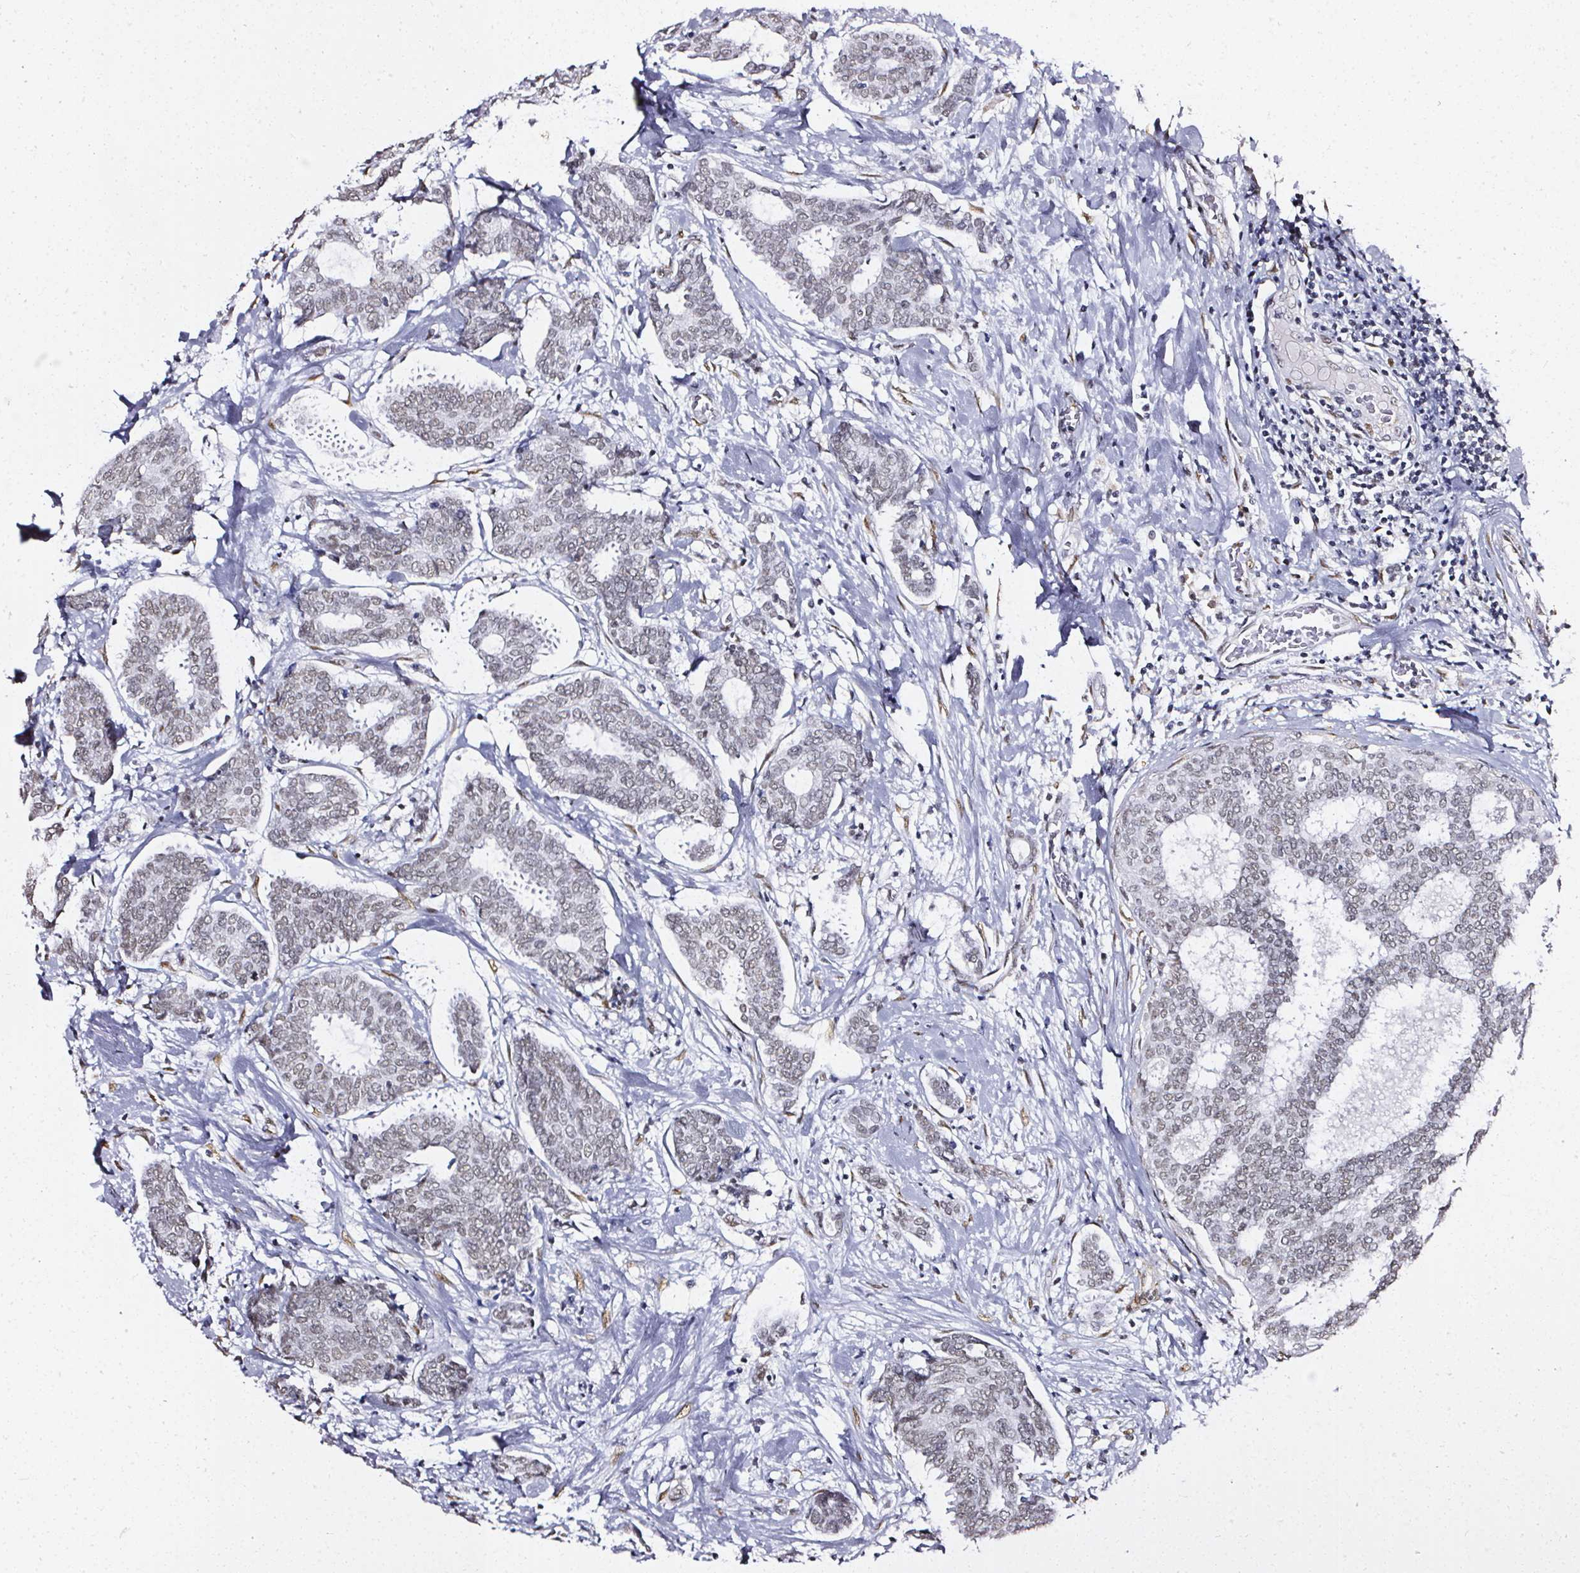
{"staining": {"intensity": "weak", "quantity": "<25%", "location": "nuclear"}, "tissue": "breast cancer", "cell_type": "Tumor cells", "image_type": "cancer", "snomed": [{"axis": "morphology", "description": "Intraductal carcinoma, in situ"}, {"axis": "morphology", "description": "Duct carcinoma"}, {"axis": "morphology", "description": "Lobular carcinoma, in situ"}, {"axis": "topography", "description": "Breast"}], "caption": "High power microscopy photomicrograph of an immunohistochemistry (IHC) histopathology image of breast invasive ductal carcinoma, revealing no significant expression in tumor cells.", "gene": "GP6", "patient": {"sex": "female", "age": 44}}